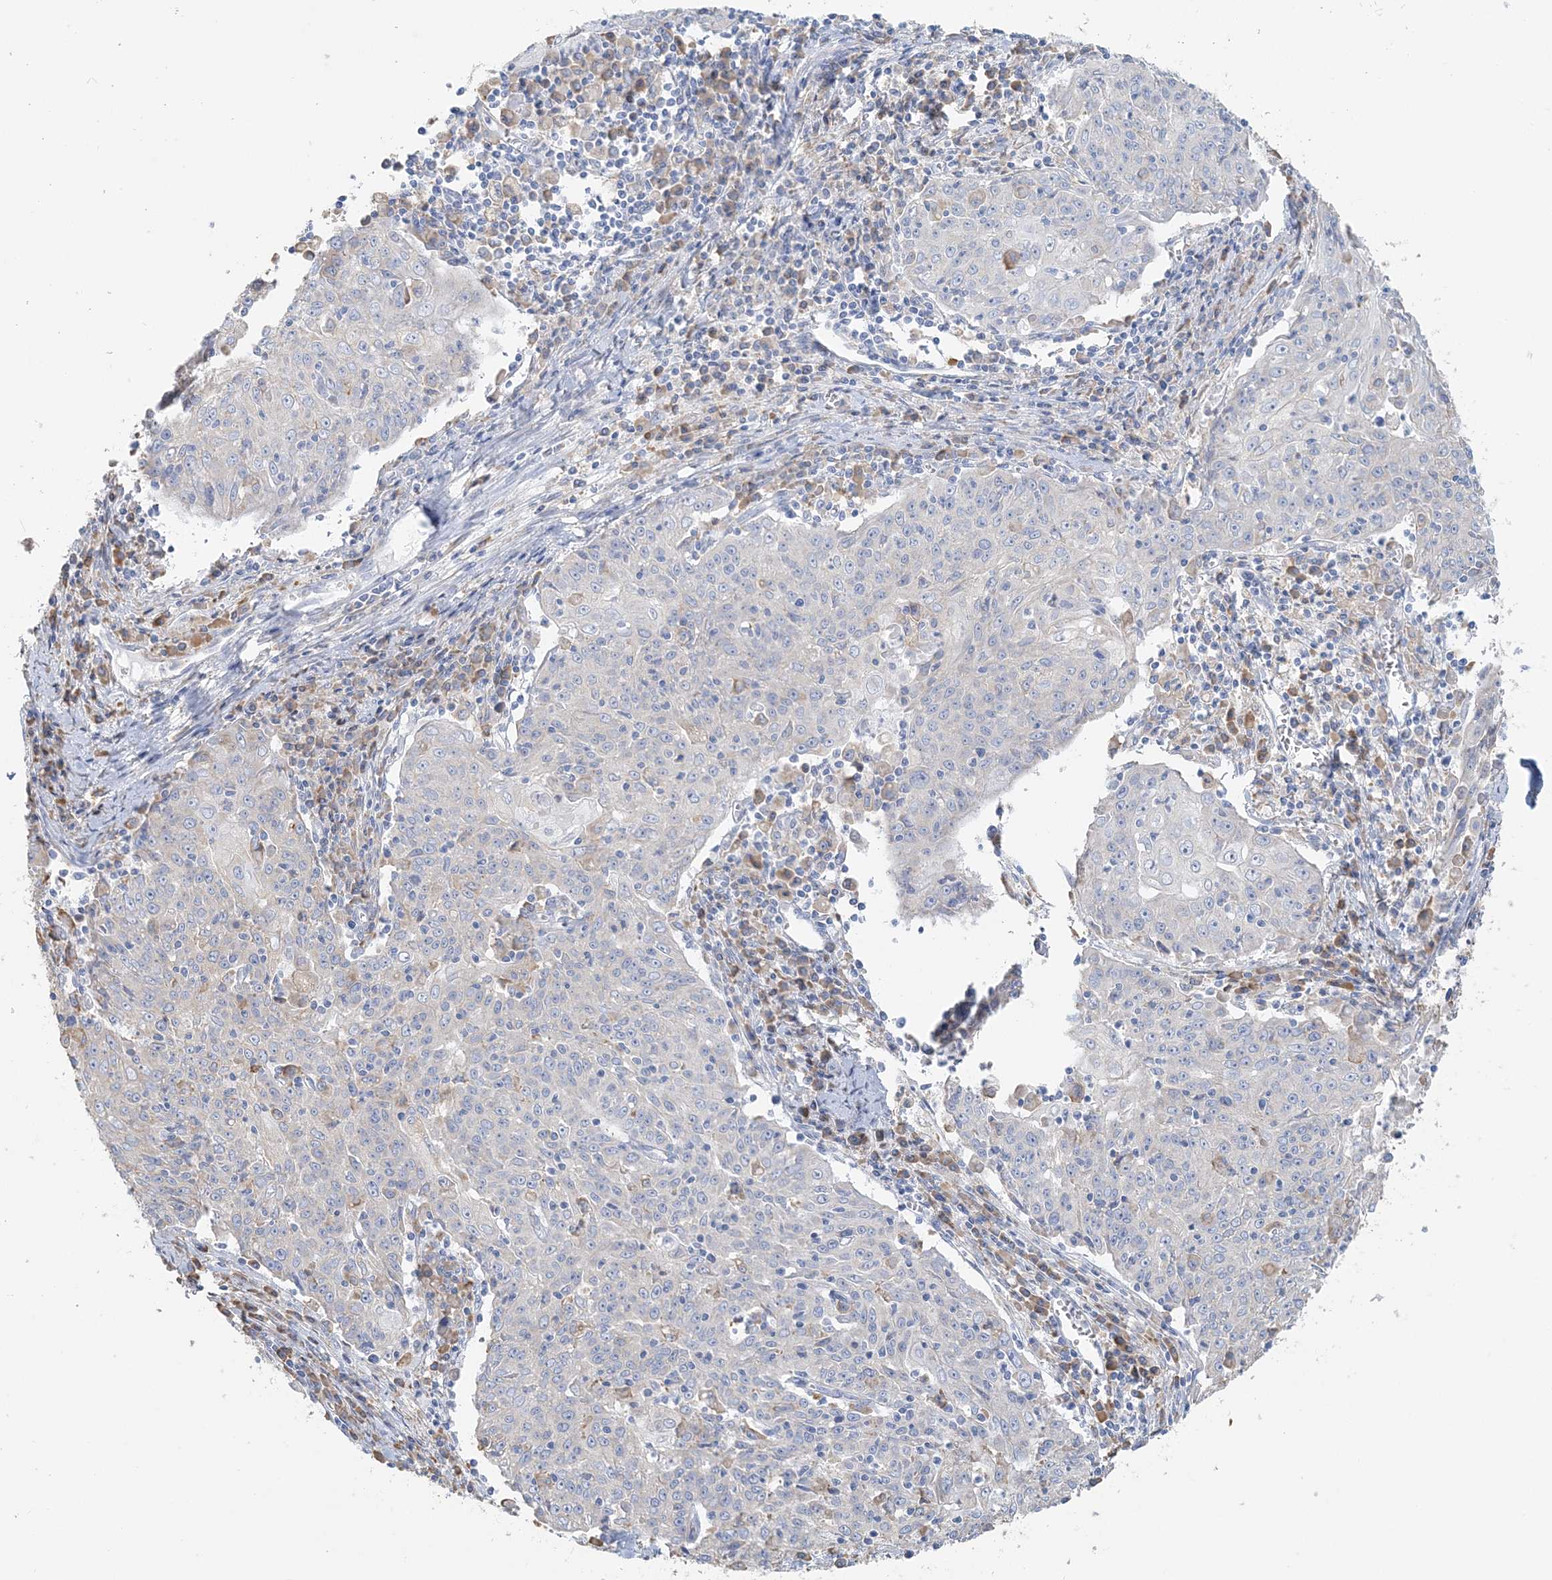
{"staining": {"intensity": "negative", "quantity": "none", "location": "none"}, "tissue": "cervical cancer", "cell_type": "Tumor cells", "image_type": "cancer", "snomed": [{"axis": "morphology", "description": "Squamous cell carcinoma, NOS"}, {"axis": "topography", "description": "Cervix"}], "caption": "Immunohistochemical staining of squamous cell carcinoma (cervical) displays no significant expression in tumor cells.", "gene": "TBC1D5", "patient": {"sex": "female", "age": 48}}